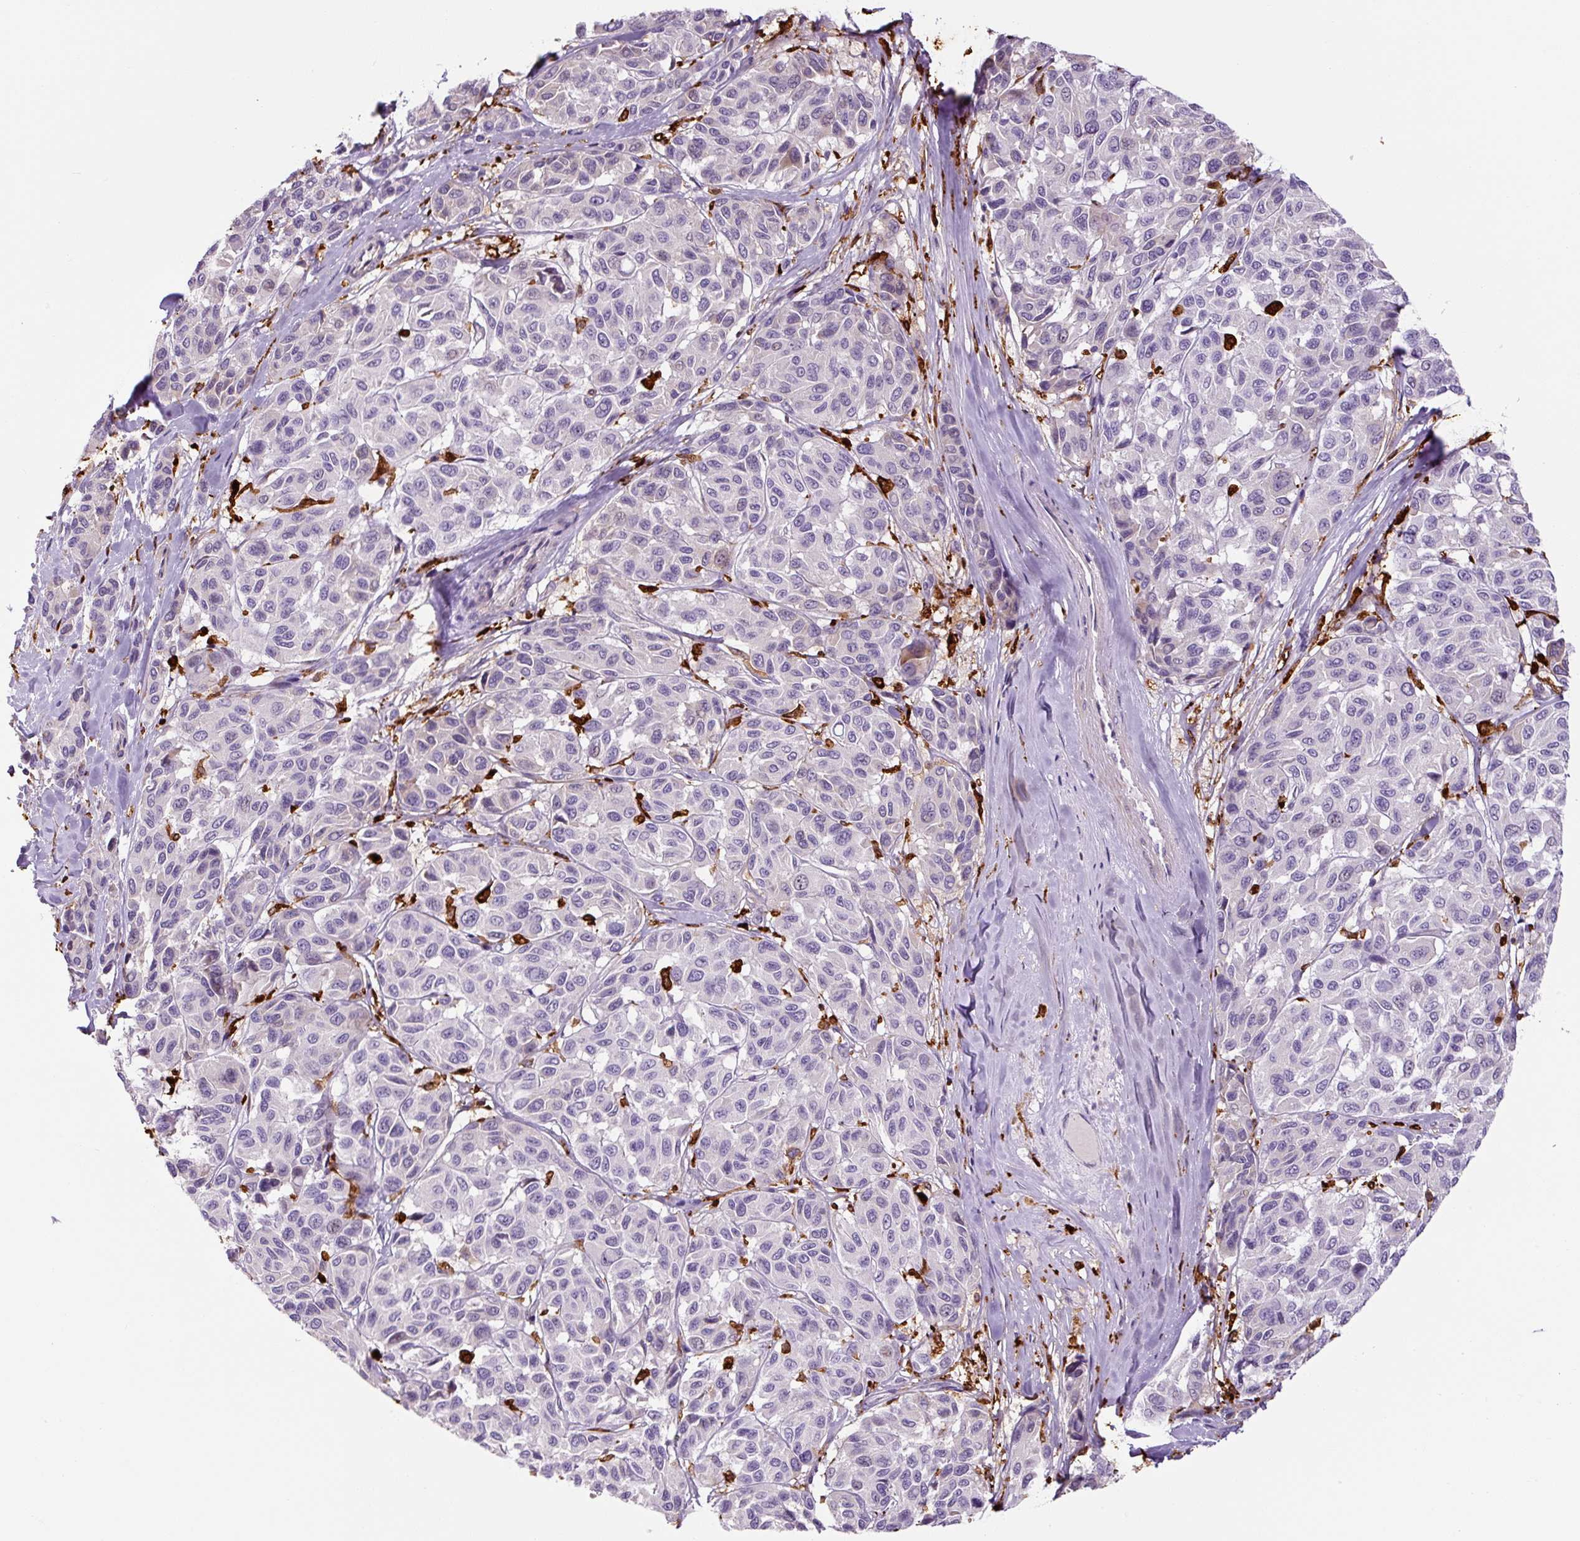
{"staining": {"intensity": "negative", "quantity": "none", "location": "none"}, "tissue": "melanoma", "cell_type": "Tumor cells", "image_type": "cancer", "snomed": [{"axis": "morphology", "description": "Malignant melanoma, NOS"}, {"axis": "topography", "description": "Skin"}], "caption": "An immunohistochemistry histopathology image of melanoma is shown. There is no staining in tumor cells of melanoma.", "gene": "FUT10", "patient": {"sex": "female", "age": 66}}